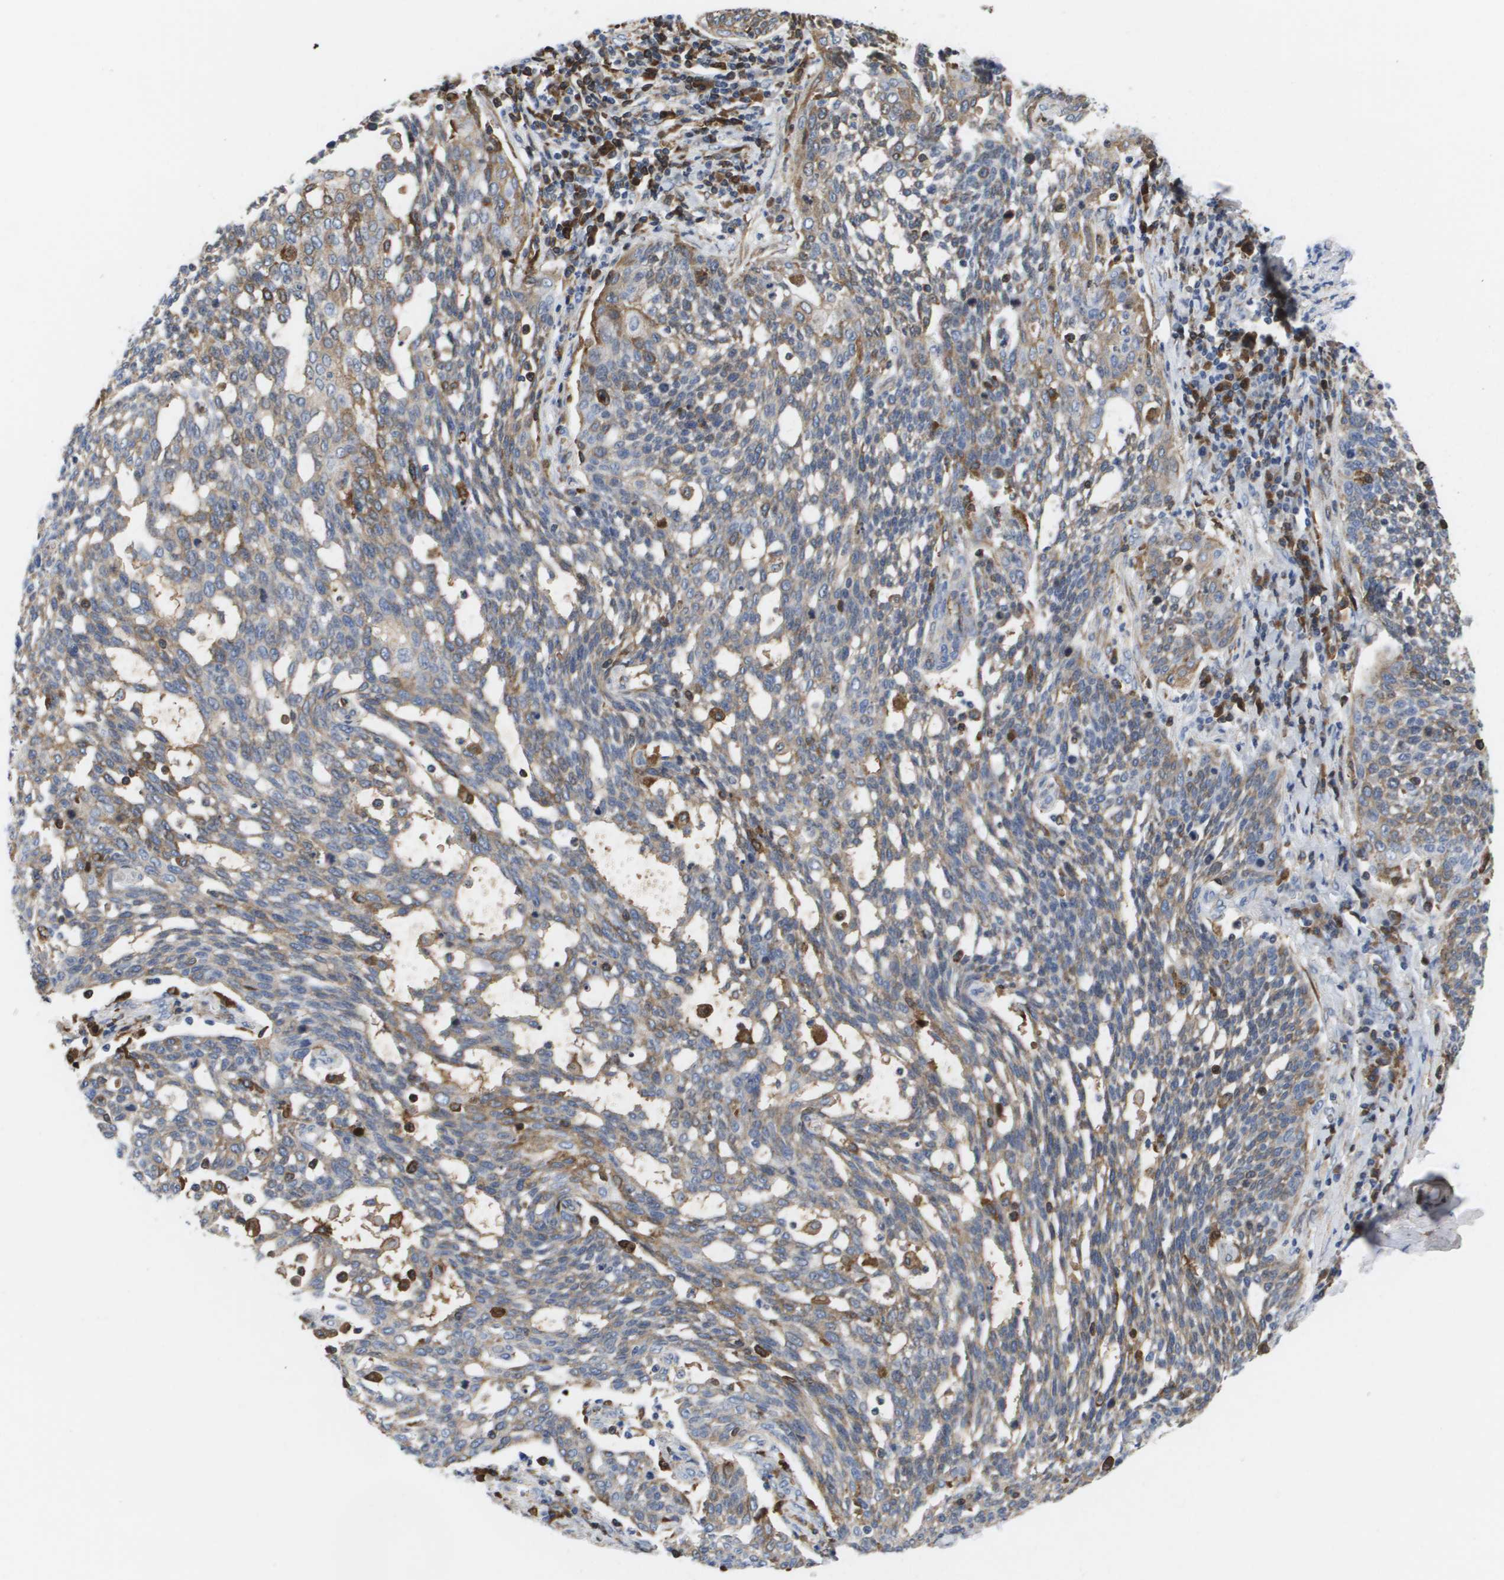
{"staining": {"intensity": "moderate", "quantity": ">75%", "location": "cytoplasmic/membranous"}, "tissue": "cervical cancer", "cell_type": "Tumor cells", "image_type": "cancer", "snomed": [{"axis": "morphology", "description": "Squamous cell carcinoma, NOS"}, {"axis": "topography", "description": "Cervix"}], "caption": "Moderate cytoplasmic/membranous positivity is seen in approximately >75% of tumor cells in squamous cell carcinoma (cervical).", "gene": "SERPINC1", "patient": {"sex": "female", "age": 34}}